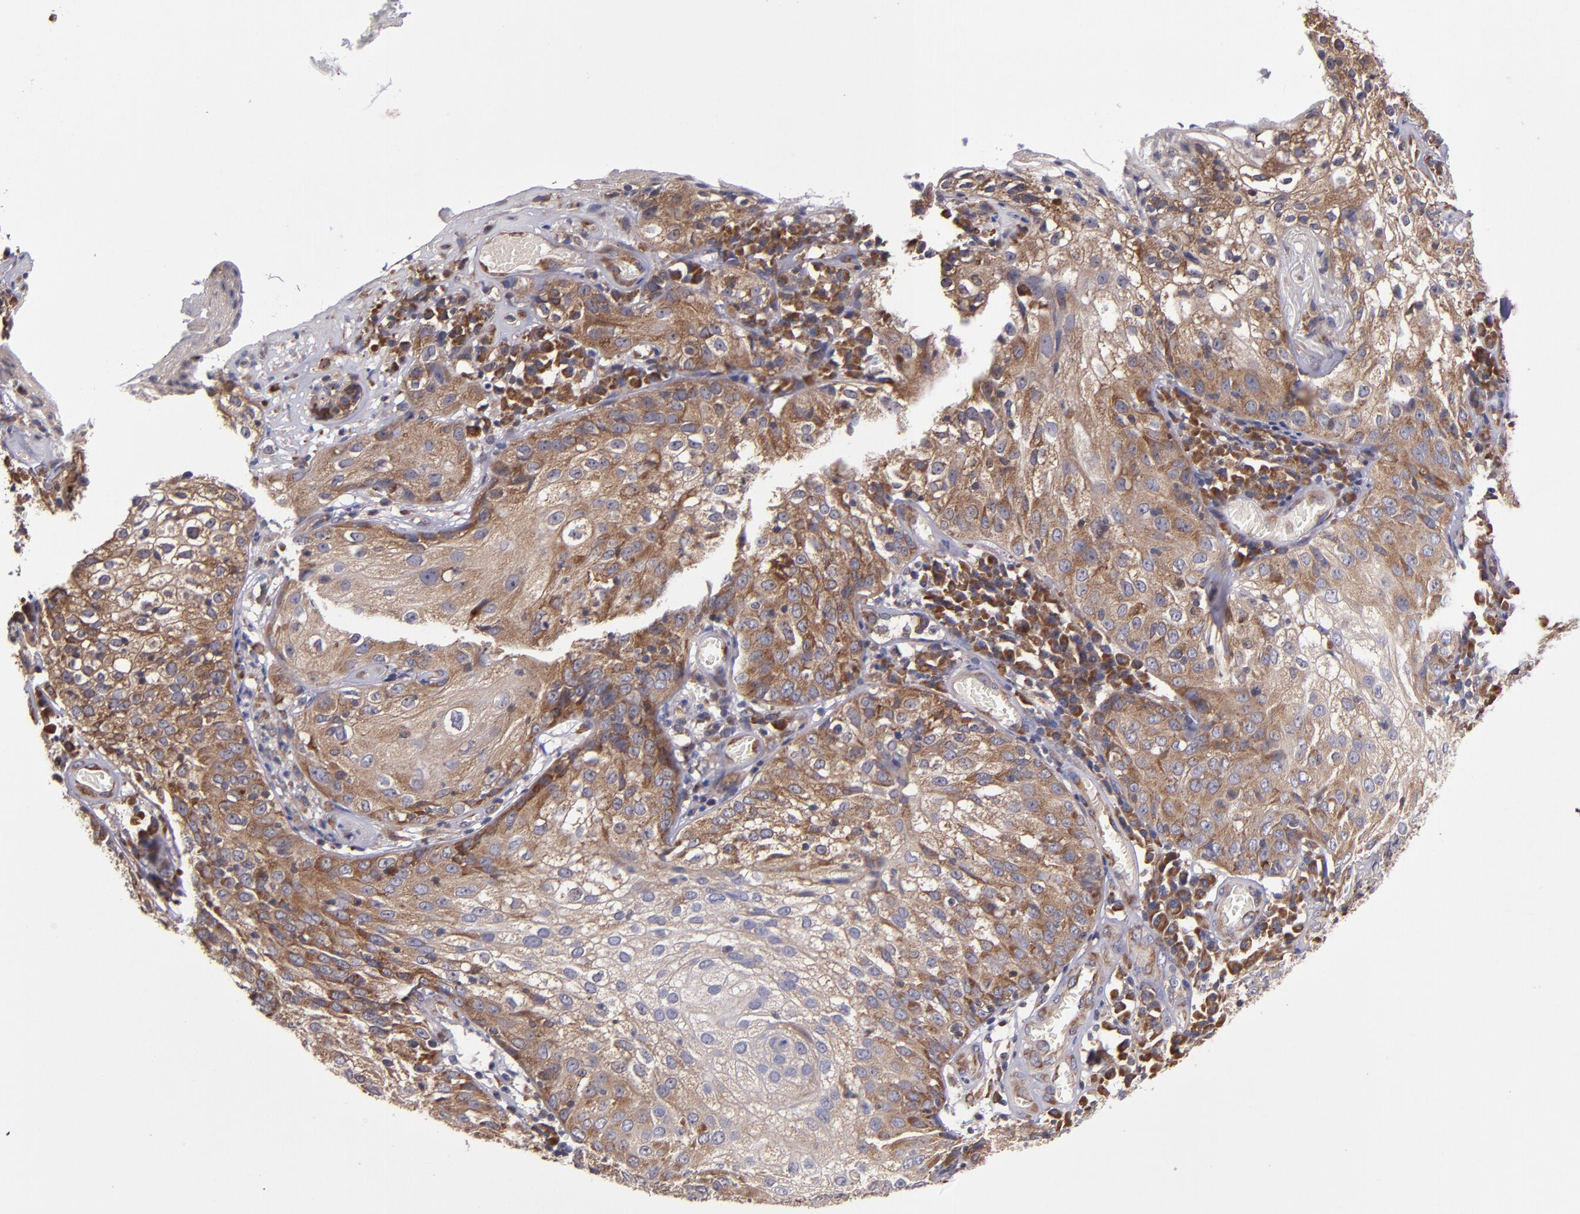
{"staining": {"intensity": "moderate", "quantity": ">75%", "location": "cytoplasmic/membranous"}, "tissue": "skin cancer", "cell_type": "Tumor cells", "image_type": "cancer", "snomed": [{"axis": "morphology", "description": "Squamous cell carcinoma, NOS"}, {"axis": "topography", "description": "Skin"}], "caption": "IHC photomicrograph of neoplastic tissue: human skin cancer stained using immunohistochemistry demonstrates medium levels of moderate protein expression localized specifically in the cytoplasmic/membranous of tumor cells, appearing as a cytoplasmic/membranous brown color.", "gene": "EIF4ENIF1", "patient": {"sex": "male", "age": 65}}